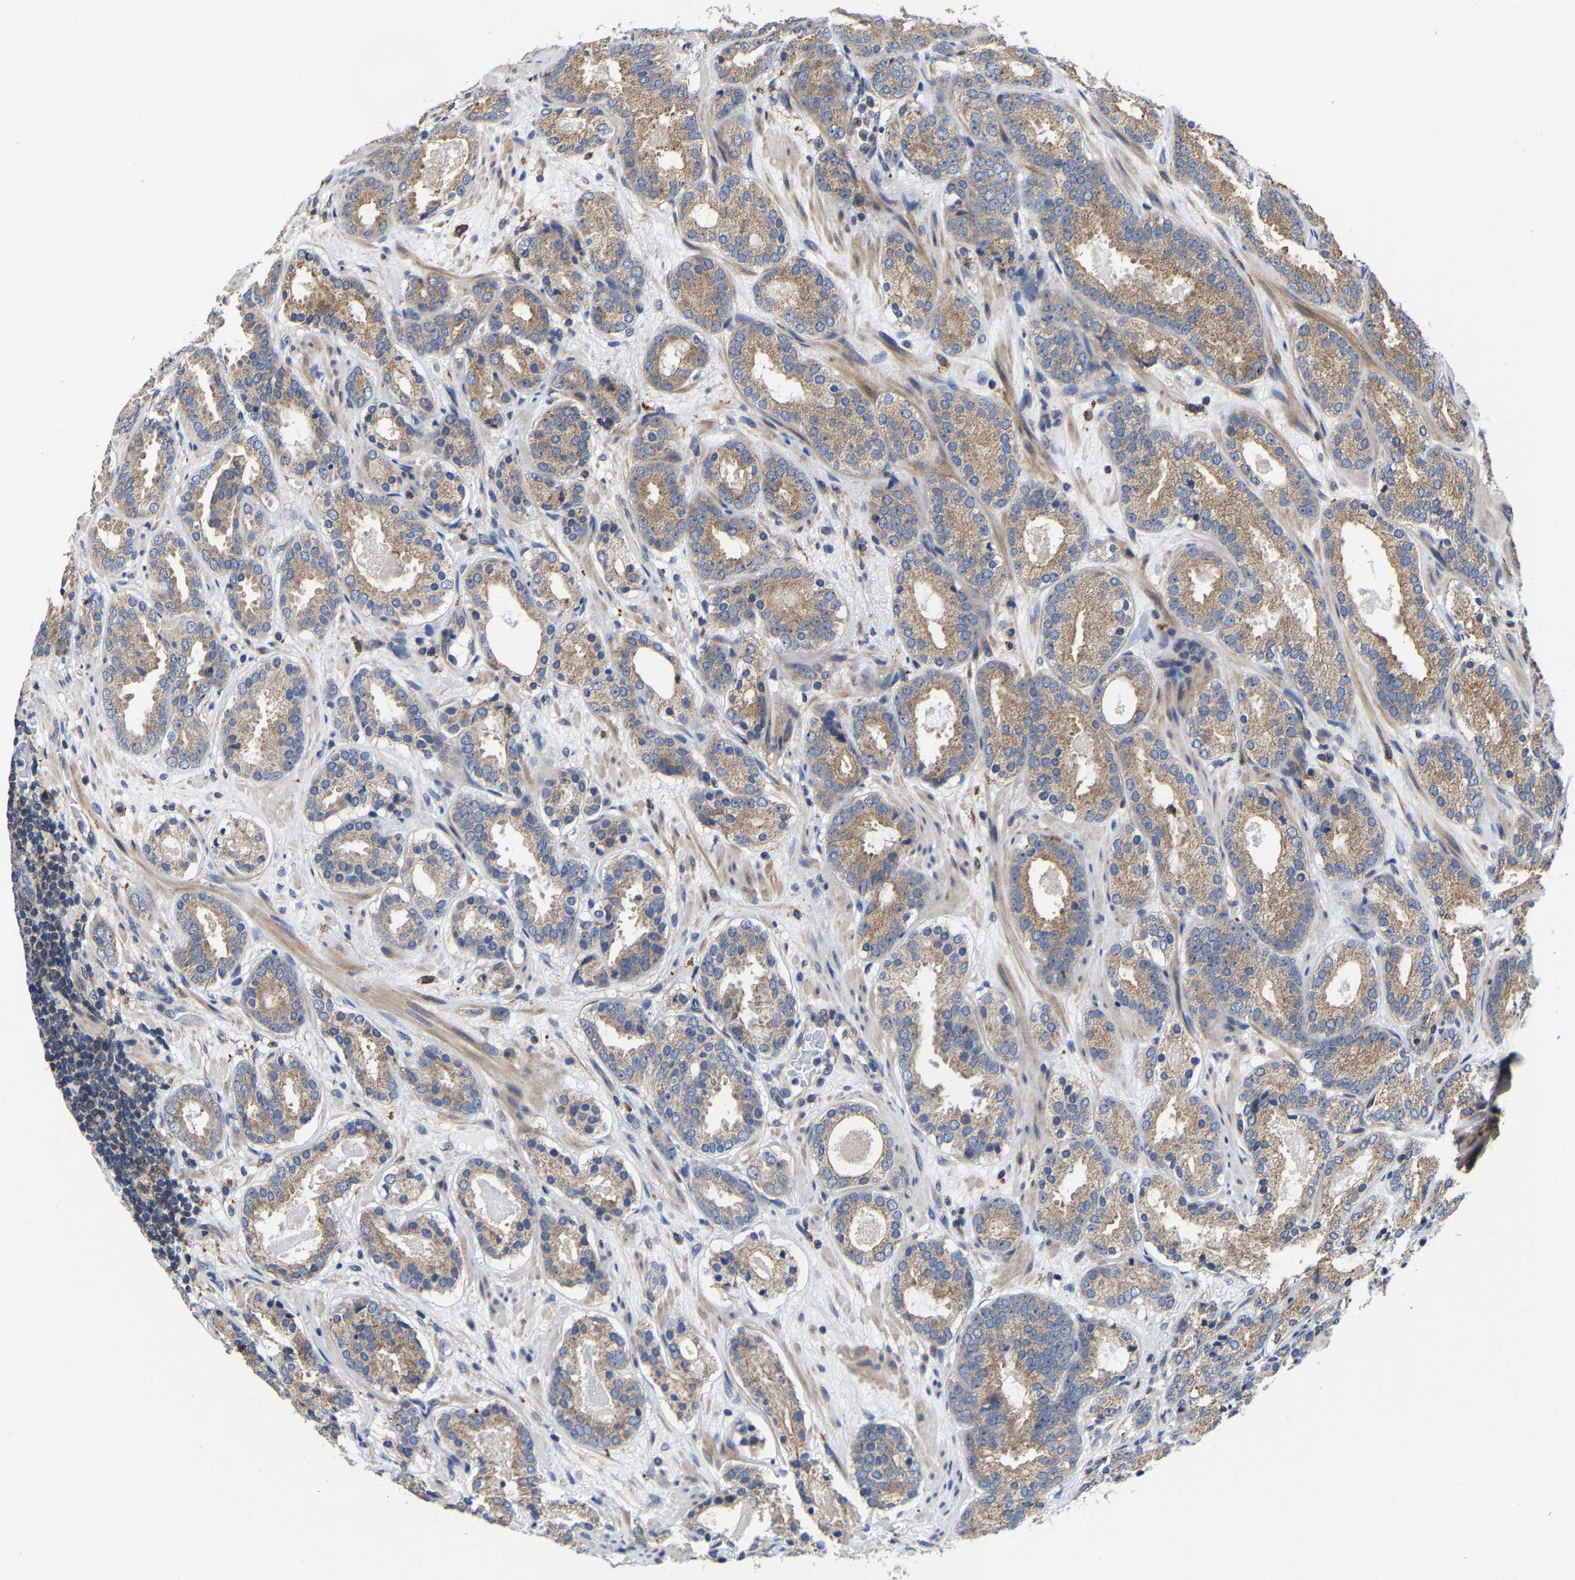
{"staining": {"intensity": "moderate", "quantity": ">75%", "location": "cytoplasmic/membranous"}, "tissue": "prostate cancer", "cell_type": "Tumor cells", "image_type": "cancer", "snomed": [{"axis": "morphology", "description": "Adenocarcinoma, Low grade"}, {"axis": "topography", "description": "Prostate"}], "caption": "Immunohistochemical staining of prostate cancer (low-grade adenocarcinoma) exhibits medium levels of moderate cytoplasmic/membranous expression in about >75% of tumor cells.", "gene": "PFKFB3", "patient": {"sex": "male", "age": 69}}